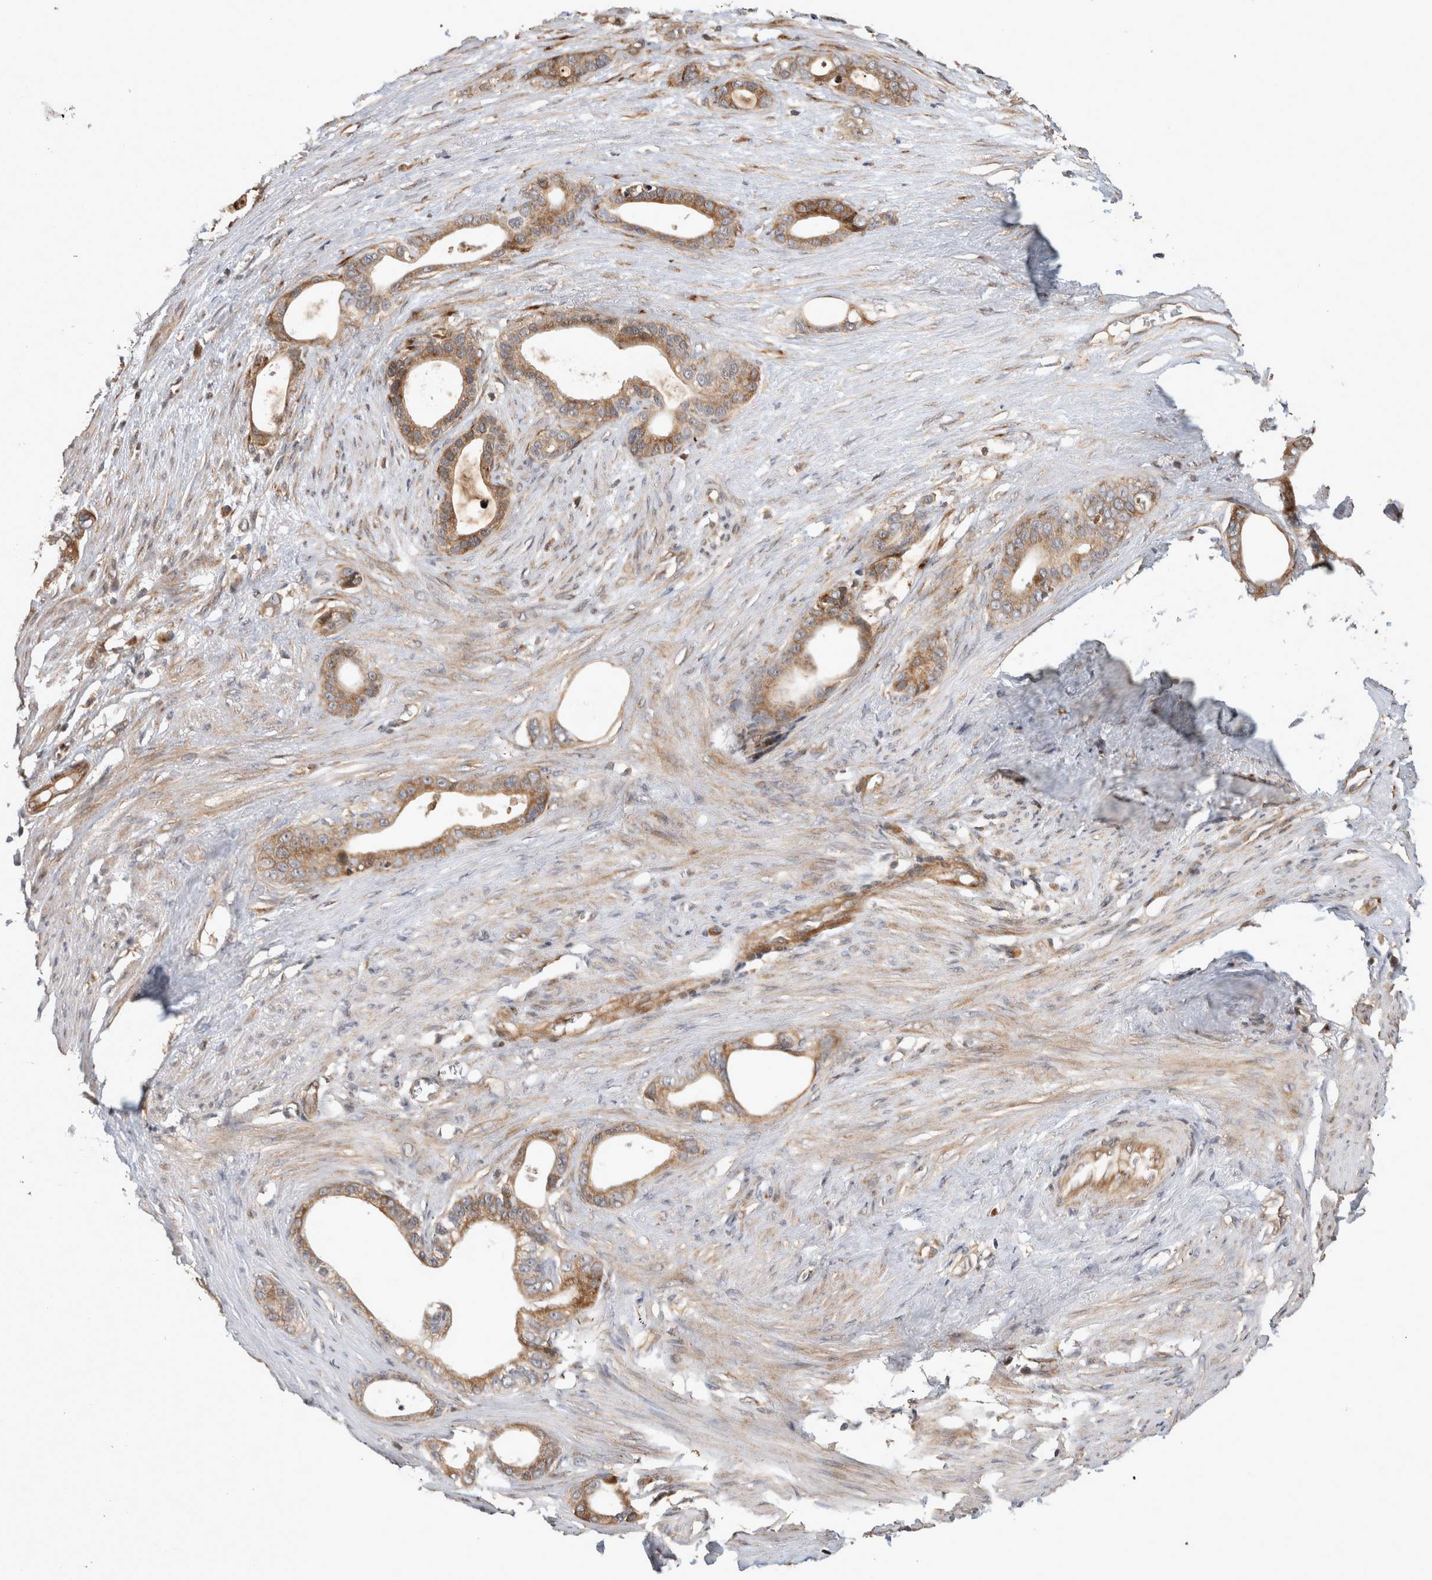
{"staining": {"intensity": "moderate", "quantity": ">75%", "location": "cytoplasmic/membranous"}, "tissue": "stomach cancer", "cell_type": "Tumor cells", "image_type": "cancer", "snomed": [{"axis": "morphology", "description": "Adenocarcinoma, NOS"}, {"axis": "topography", "description": "Stomach"}], "caption": "An immunohistochemistry (IHC) image of neoplastic tissue is shown. Protein staining in brown shows moderate cytoplasmic/membranous positivity in adenocarcinoma (stomach) within tumor cells.", "gene": "PCDHB15", "patient": {"sex": "female", "age": 75}}